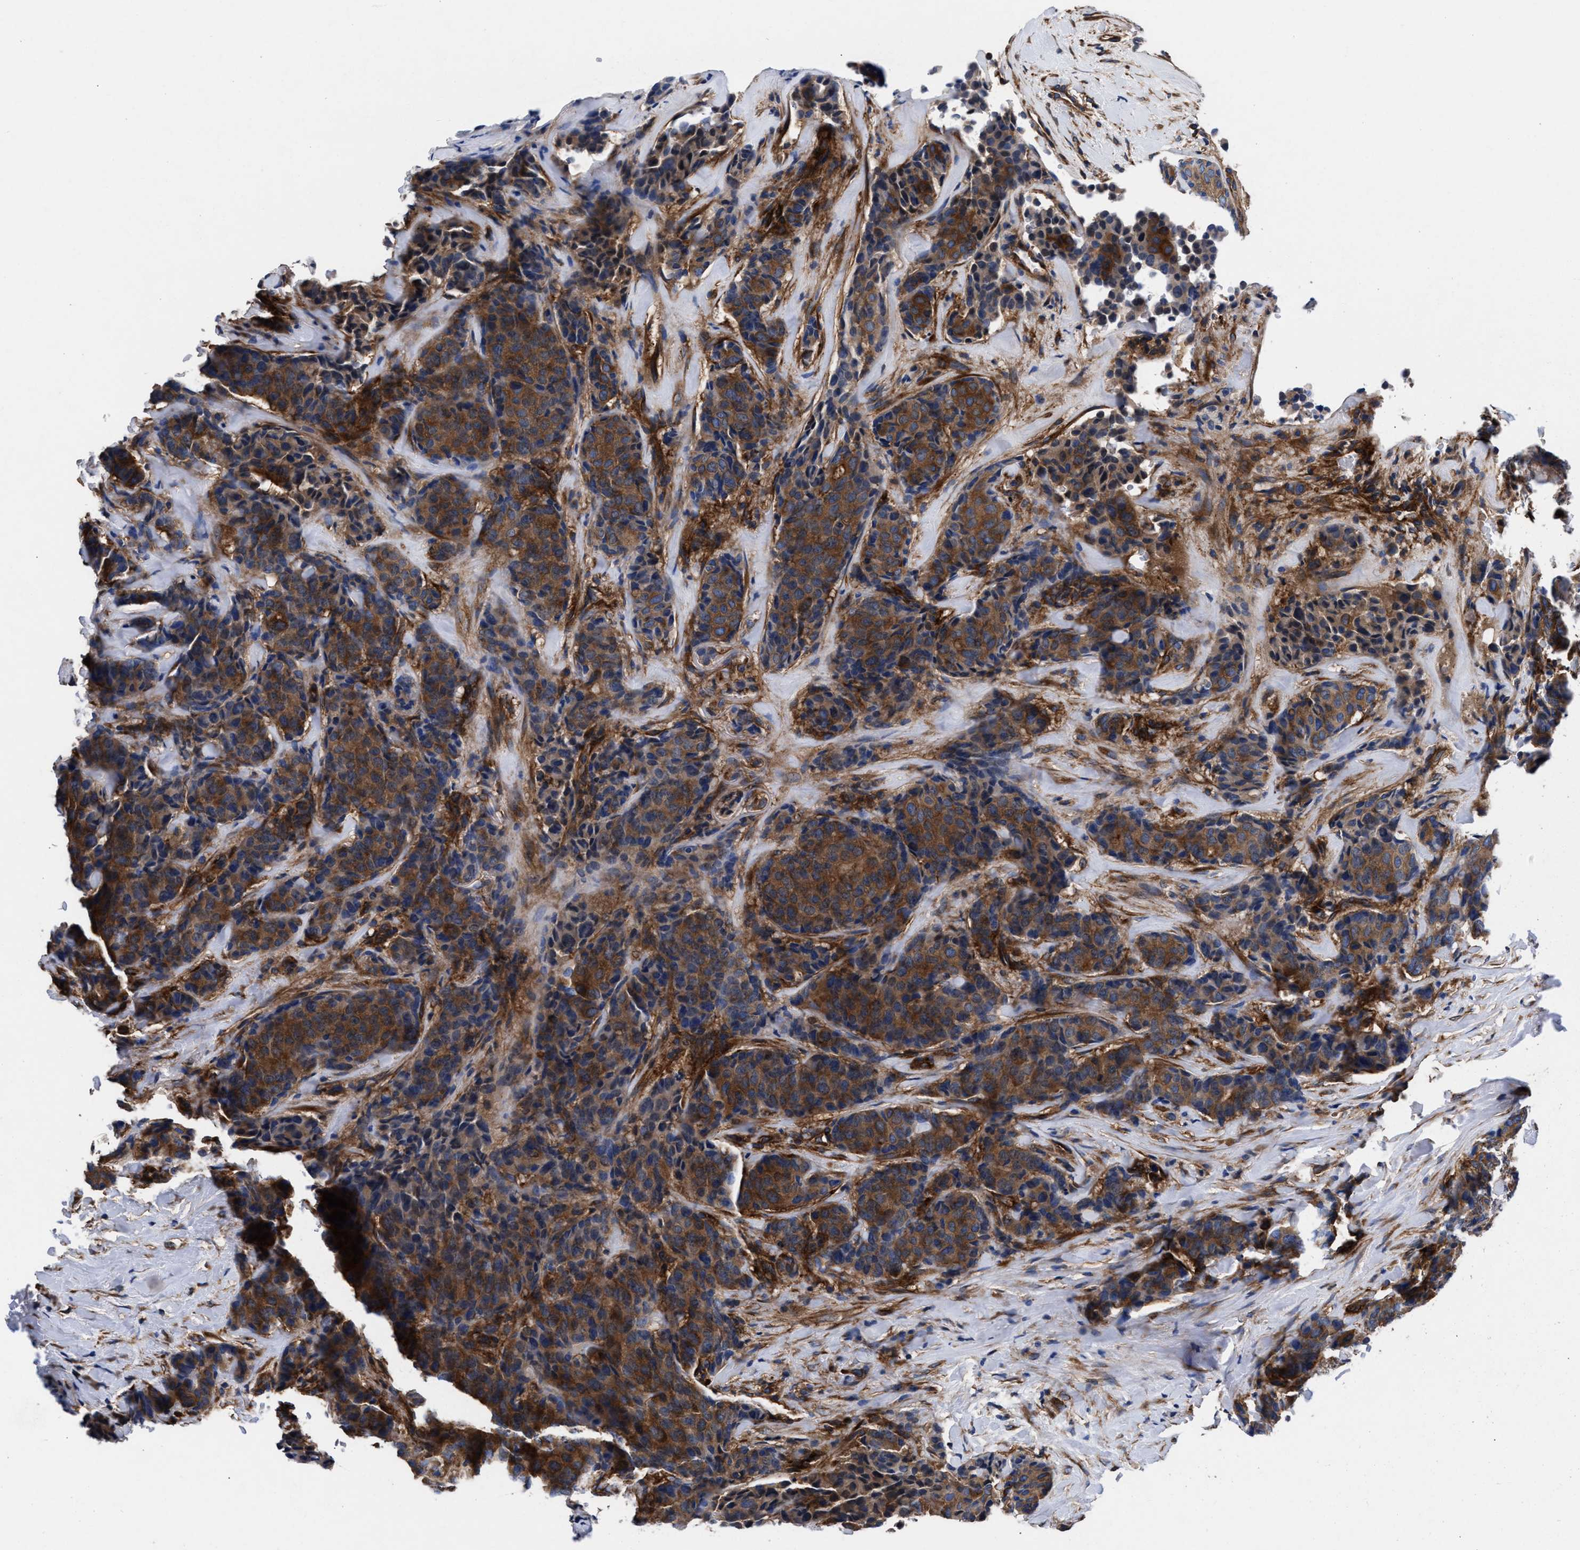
{"staining": {"intensity": "strong", "quantity": "25%-75%", "location": "cytoplasmic/membranous"}, "tissue": "breast cancer", "cell_type": "Tumor cells", "image_type": "cancer", "snomed": [{"axis": "morphology", "description": "Duct carcinoma"}, {"axis": "topography", "description": "Breast"}], "caption": "The immunohistochemical stain shows strong cytoplasmic/membranous staining in tumor cells of breast infiltrating ductal carcinoma tissue. Using DAB (3,3'-diaminobenzidine) (brown) and hematoxylin (blue) stains, captured at high magnification using brightfield microscopy.", "gene": "SH3GL1", "patient": {"sex": "female", "age": 75}}